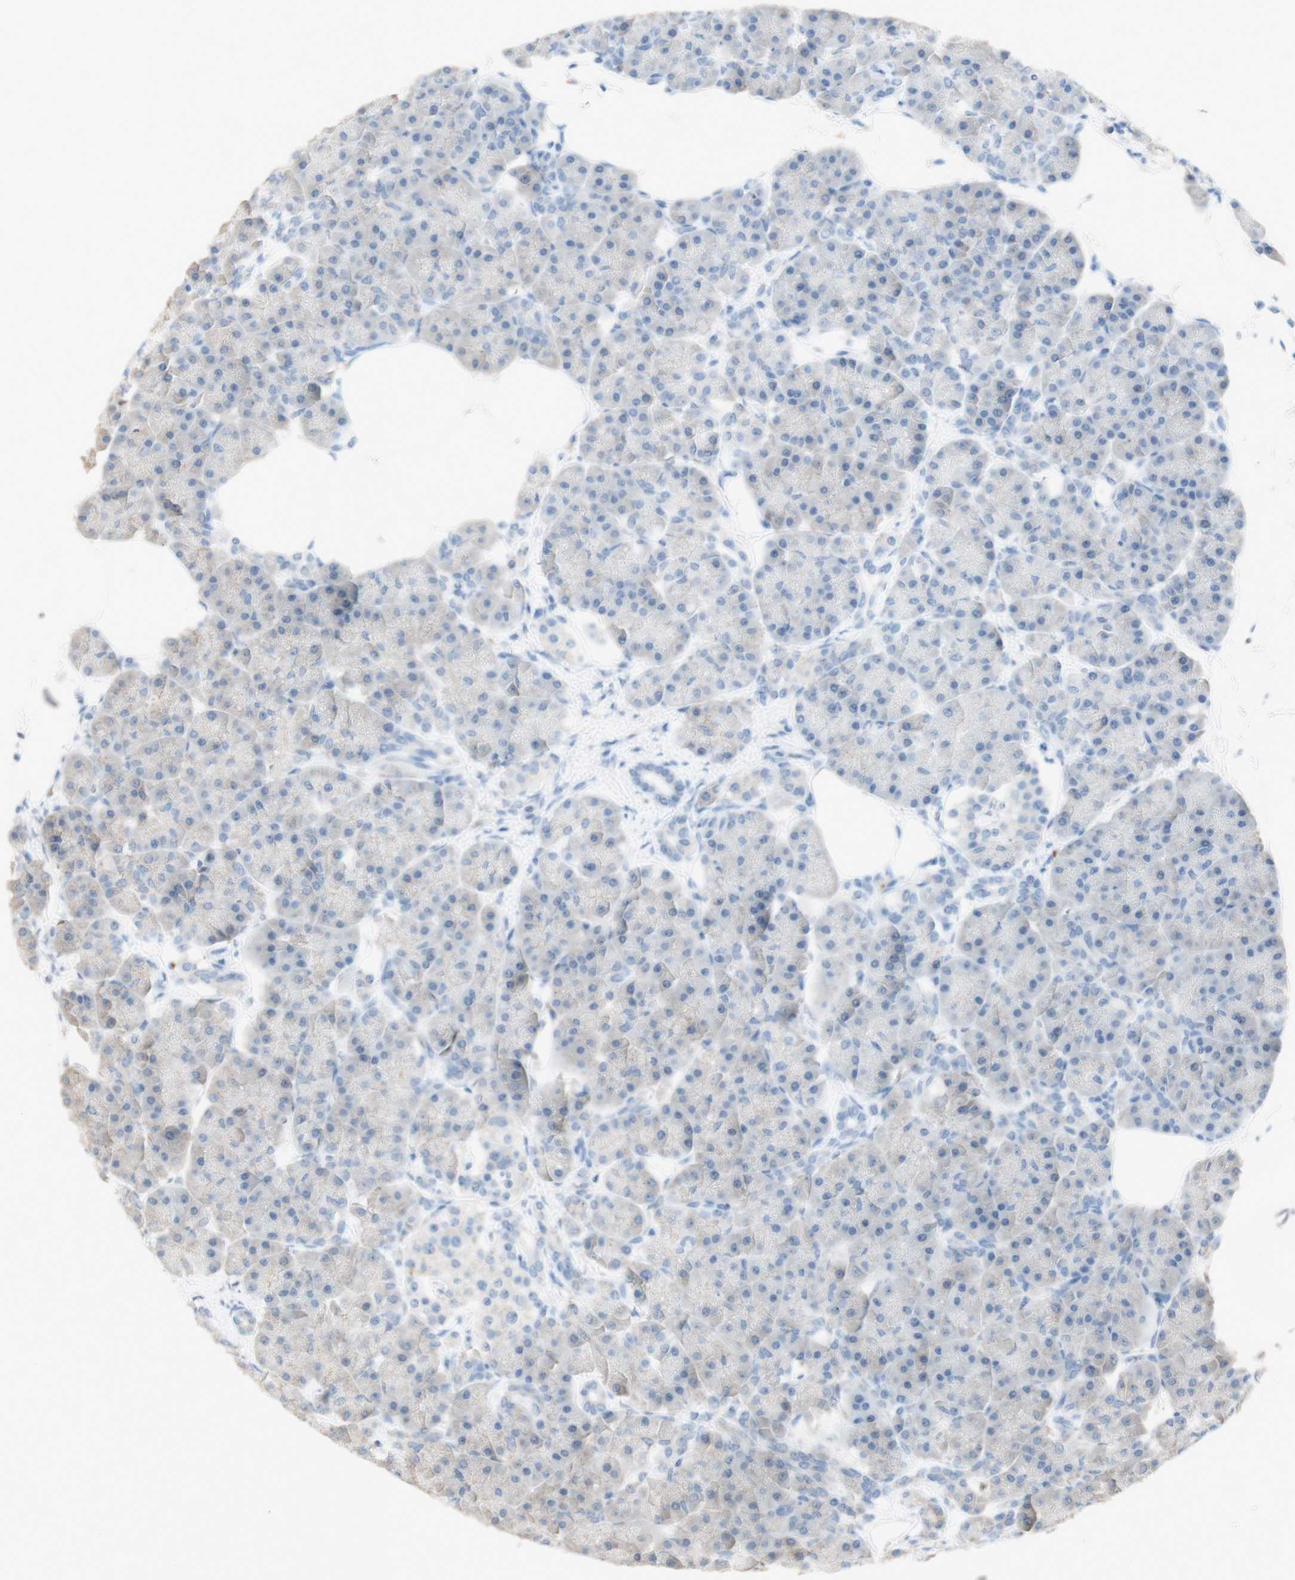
{"staining": {"intensity": "negative", "quantity": "none", "location": "none"}, "tissue": "pancreas", "cell_type": "Exocrine glandular cells", "image_type": "normal", "snomed": [{"axis": "morphology", "description": "Normal tissue, NOS"}, {"axis": "topography", "description": "Pancreas"}], "caption": "IHC photomicrograph of benign human pancreas stained for a protein (brown), which shows no staining in exocrine glandular cells.", "gene": "ART3", "patient": {"sex": "female", "age": 70}}